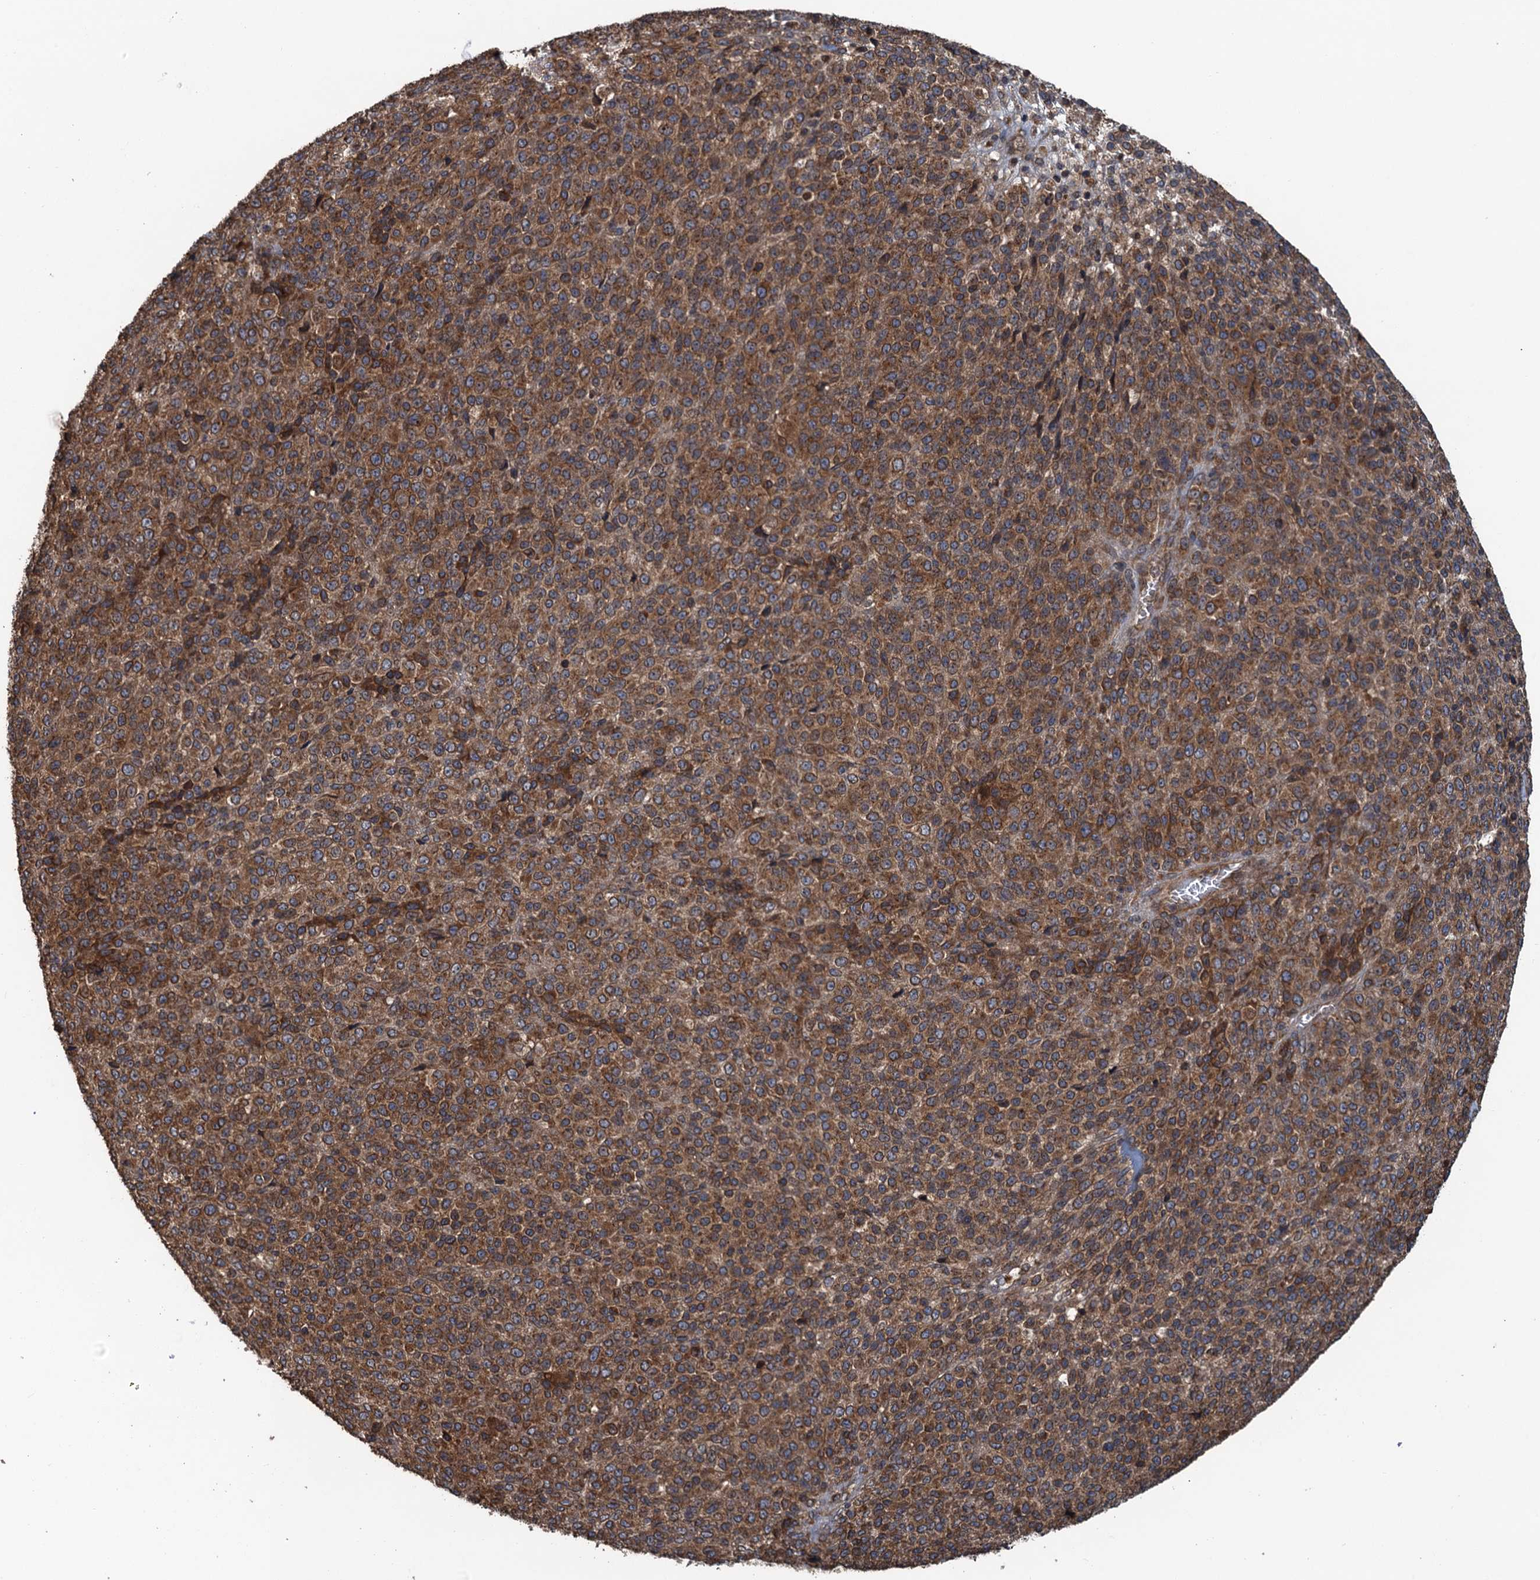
{"staining": {"intensity": "moderate", "quantity": ">75%", "location": "cytoplasmic/membranous"}, "tissue": "melanoma", "cell_type": "Tumor cells", "image_type": "cancer", "snomed": [{"axis": "morphology", "description": "Malignant melanoma, Metastatic site"}, {"axis": "topography", "description": "Brain"}], "caption": "Approximately >75% of tumor cells in melanoma reveal moderate cytoplasmic/membranous protein staining as visualized by brown immunohistochemical staining.", "gene": "GLE1", "patient": {"sex": "female", "age": 56}}